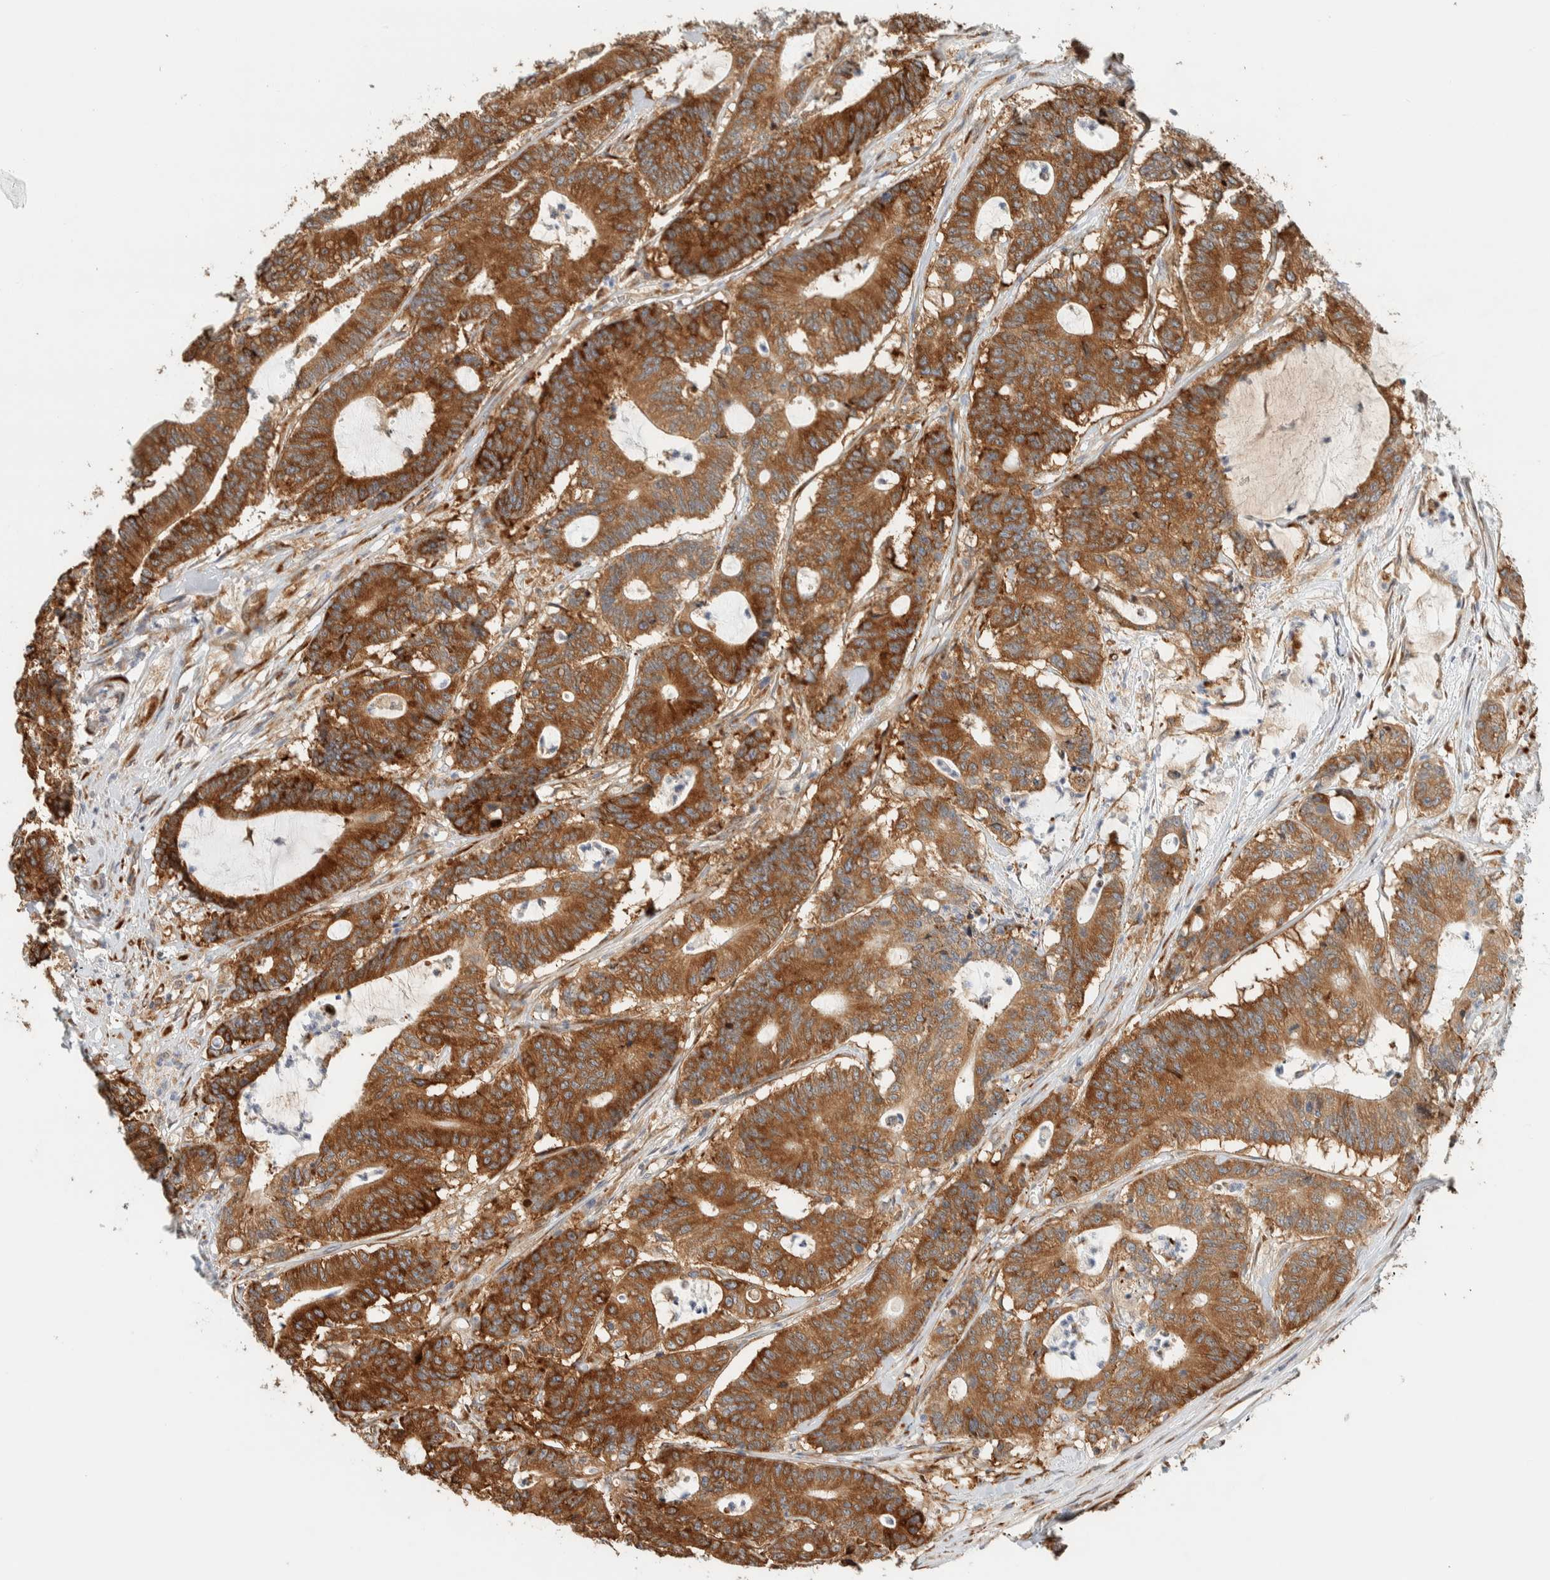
{"staining": {"intensity": "strong", "quantity": ">75%", "location": "cytoplasmic/membranous"}, "tissue": "colorectal cancer", "cell_type": "Tumor cells", "image_type": "cancer", "snomed": [{"axis": "morphology", "description": "Adenocarcinoma, NOS"}, {"axis": "topography", "description": "Colon"}], "caption": "A high-resolution micrograph shows immunohistochemistry staining of adenocarcinoma (colorectal), which displays strong cytoplasmic/membranous staining in about >75% of tumor cells. (DAB = brown stain, brightfield microscopy at high magnification).", "gene": "LLGL2", "patient": {"sex": "female", "age": 84}}